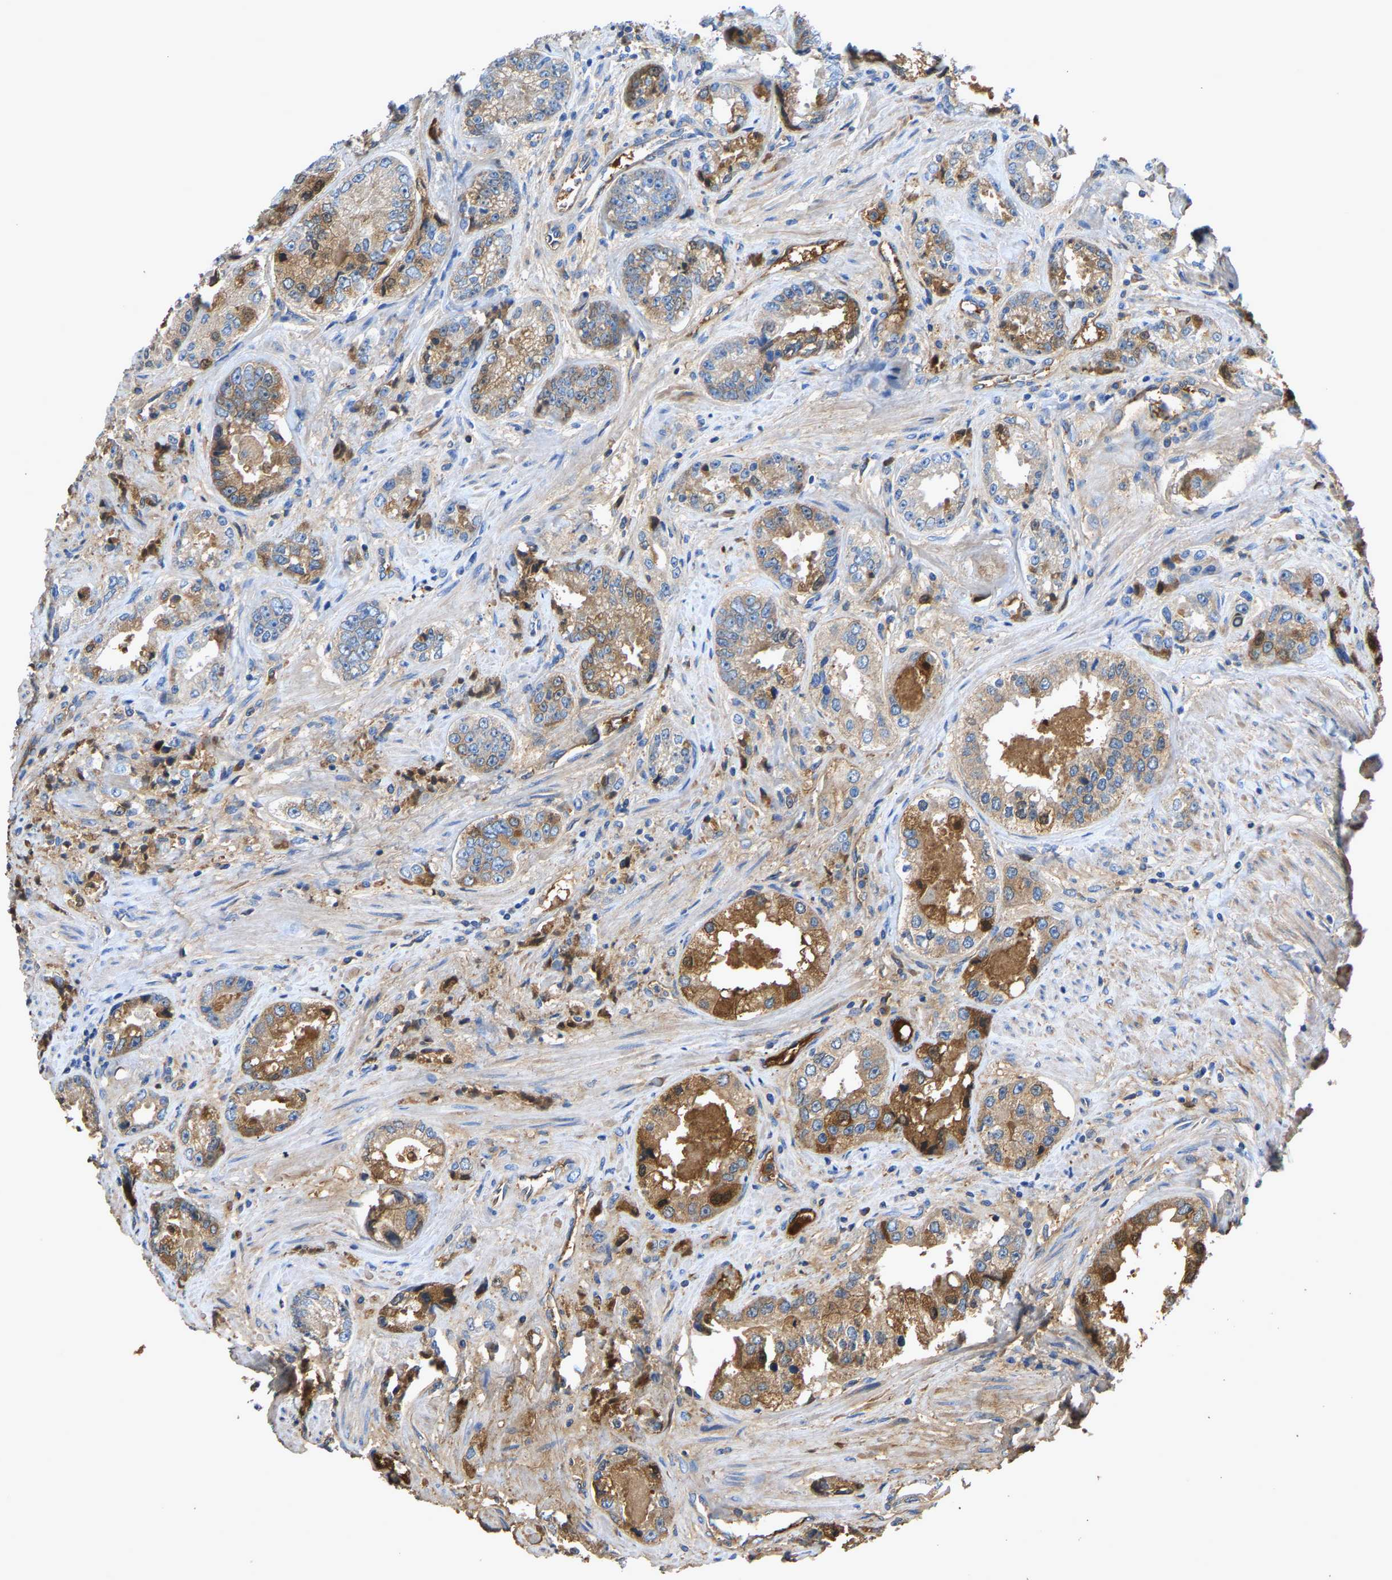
{"staining": {"intensity": "moderate", "quantity": ">75%", "location": "cytoplasmic/membranous"}, "tissue": "prostate cancer", "cell_type": "Tumor cells", "image_type": "cancer", "snomed": [{"axis": "morphology", "description": "Adenocarcinoma, High grade"}, {"axis": "topography", "description": "Prostate"}], "caption": "Protein staining of prostate cancer (adenocarcinoma (high-grade)) tissue exhibits moderate cytoplasmic/membranous expression in approximately >75% of tumor cells.", "gene": "STC1", "patient": {"sex": "male", "age": 61}}